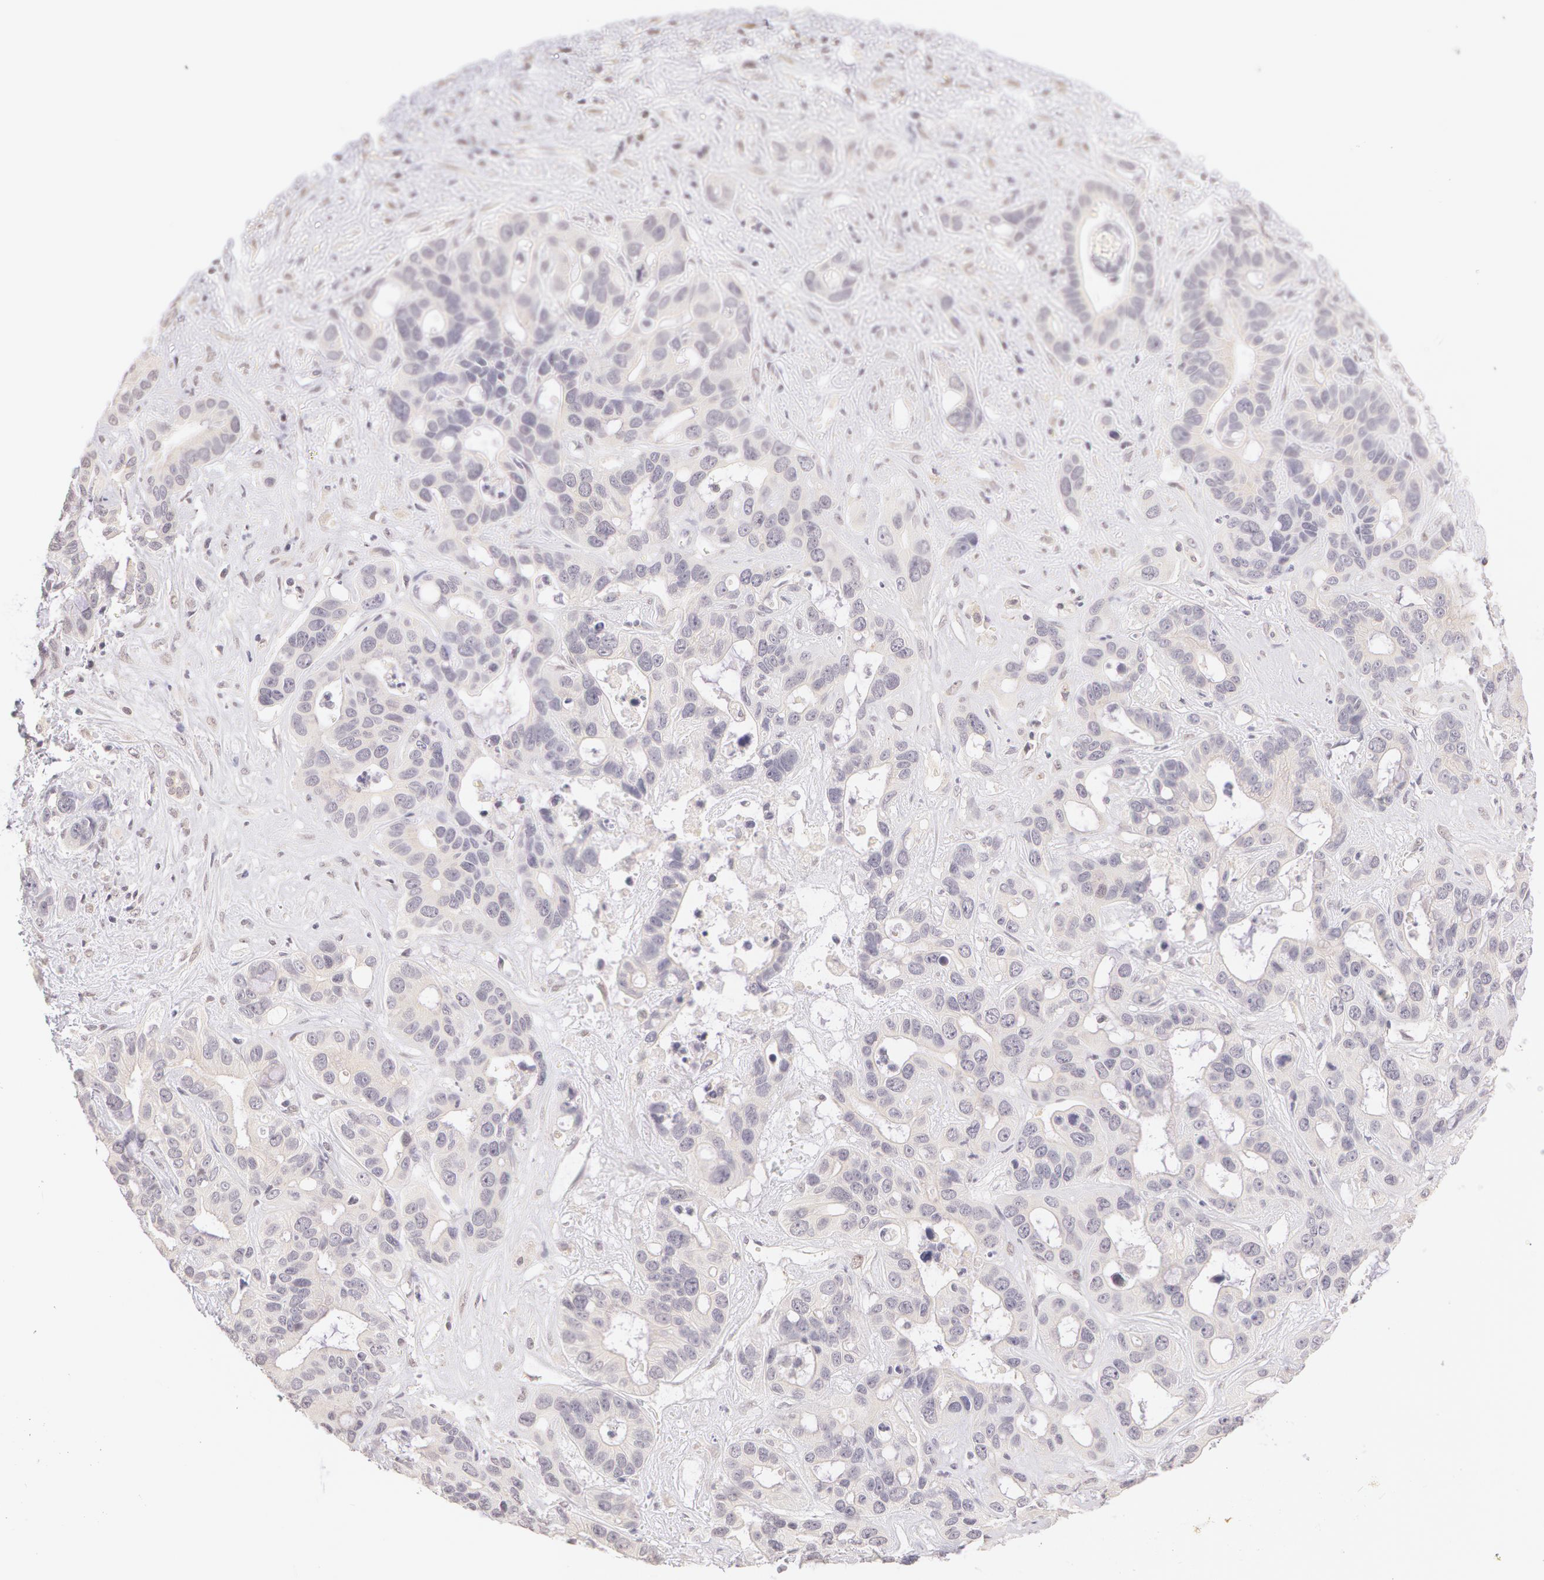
{"staining": {"intensity": "negative", "quantity": "none", "location": "none"}, "tissue": "liver cancer", "cell_type": "Tumor cells", "image_type": "cancer", "snomed": [{"axis": "morphology", "description": "Cholangiocarcinoma"}, {"axis": "topography", "description": "Liver"}], "caption": "An immunohistochemistry image of liver cancer is shown. There is no staining in tumor cells of liver cancer.", "gene": "ZNF597", "patient": {"sex": "female", "age": 65}}